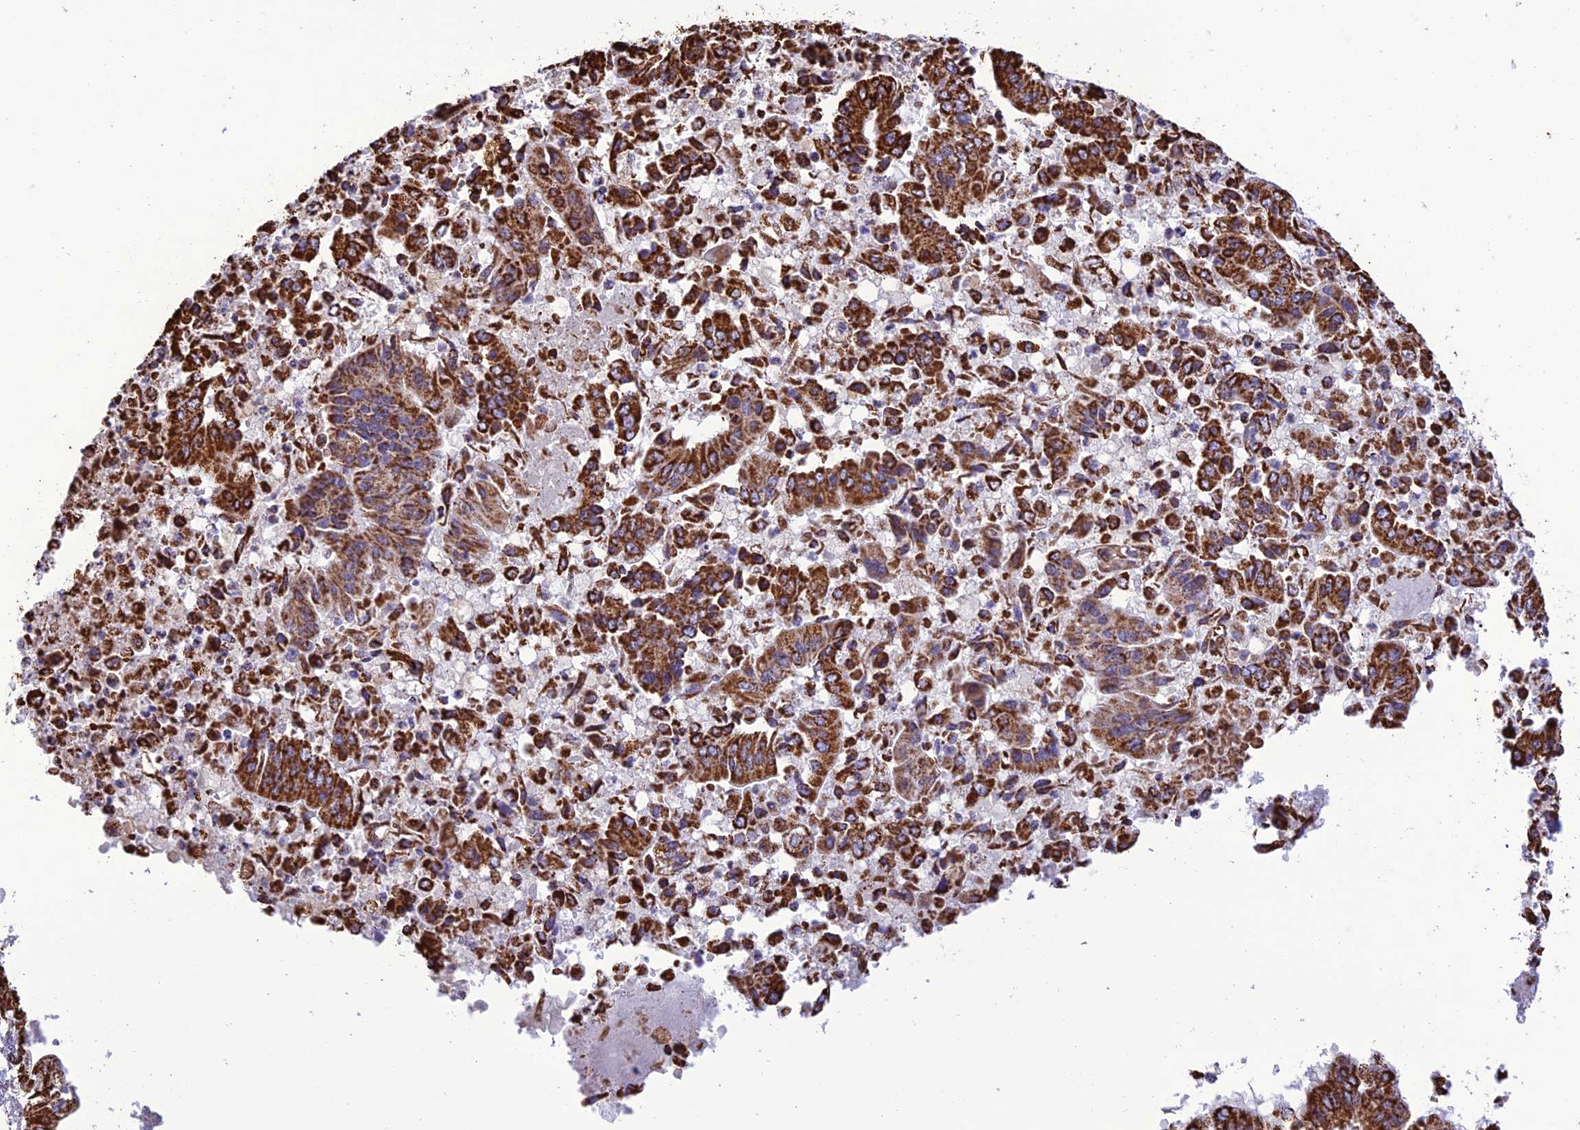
{"staining": {"intensity": "strong", "quantity": ">75%", "location": "cytoplasmic/membranous"}, "tissue": "pancreatic cancer", "cell_type": "Tumor cells", "image_type": "cancer", "snomed": [{"axis": "morphology", "description": "Adenocarcinoma, NOS"}, {"axis": "topography", "description": "Pancreas"}], "caption": "Immunohistochemistry (IHC) image of human adenocarcinoma (pancreatic) stained for a protein (brown), which demonstrates high levels of strong cytoplasmic/membranous expression in about >75% of tumor cells.", "gene": "NDUFAF1", "patient": {"sex": "female", "age": 77}}